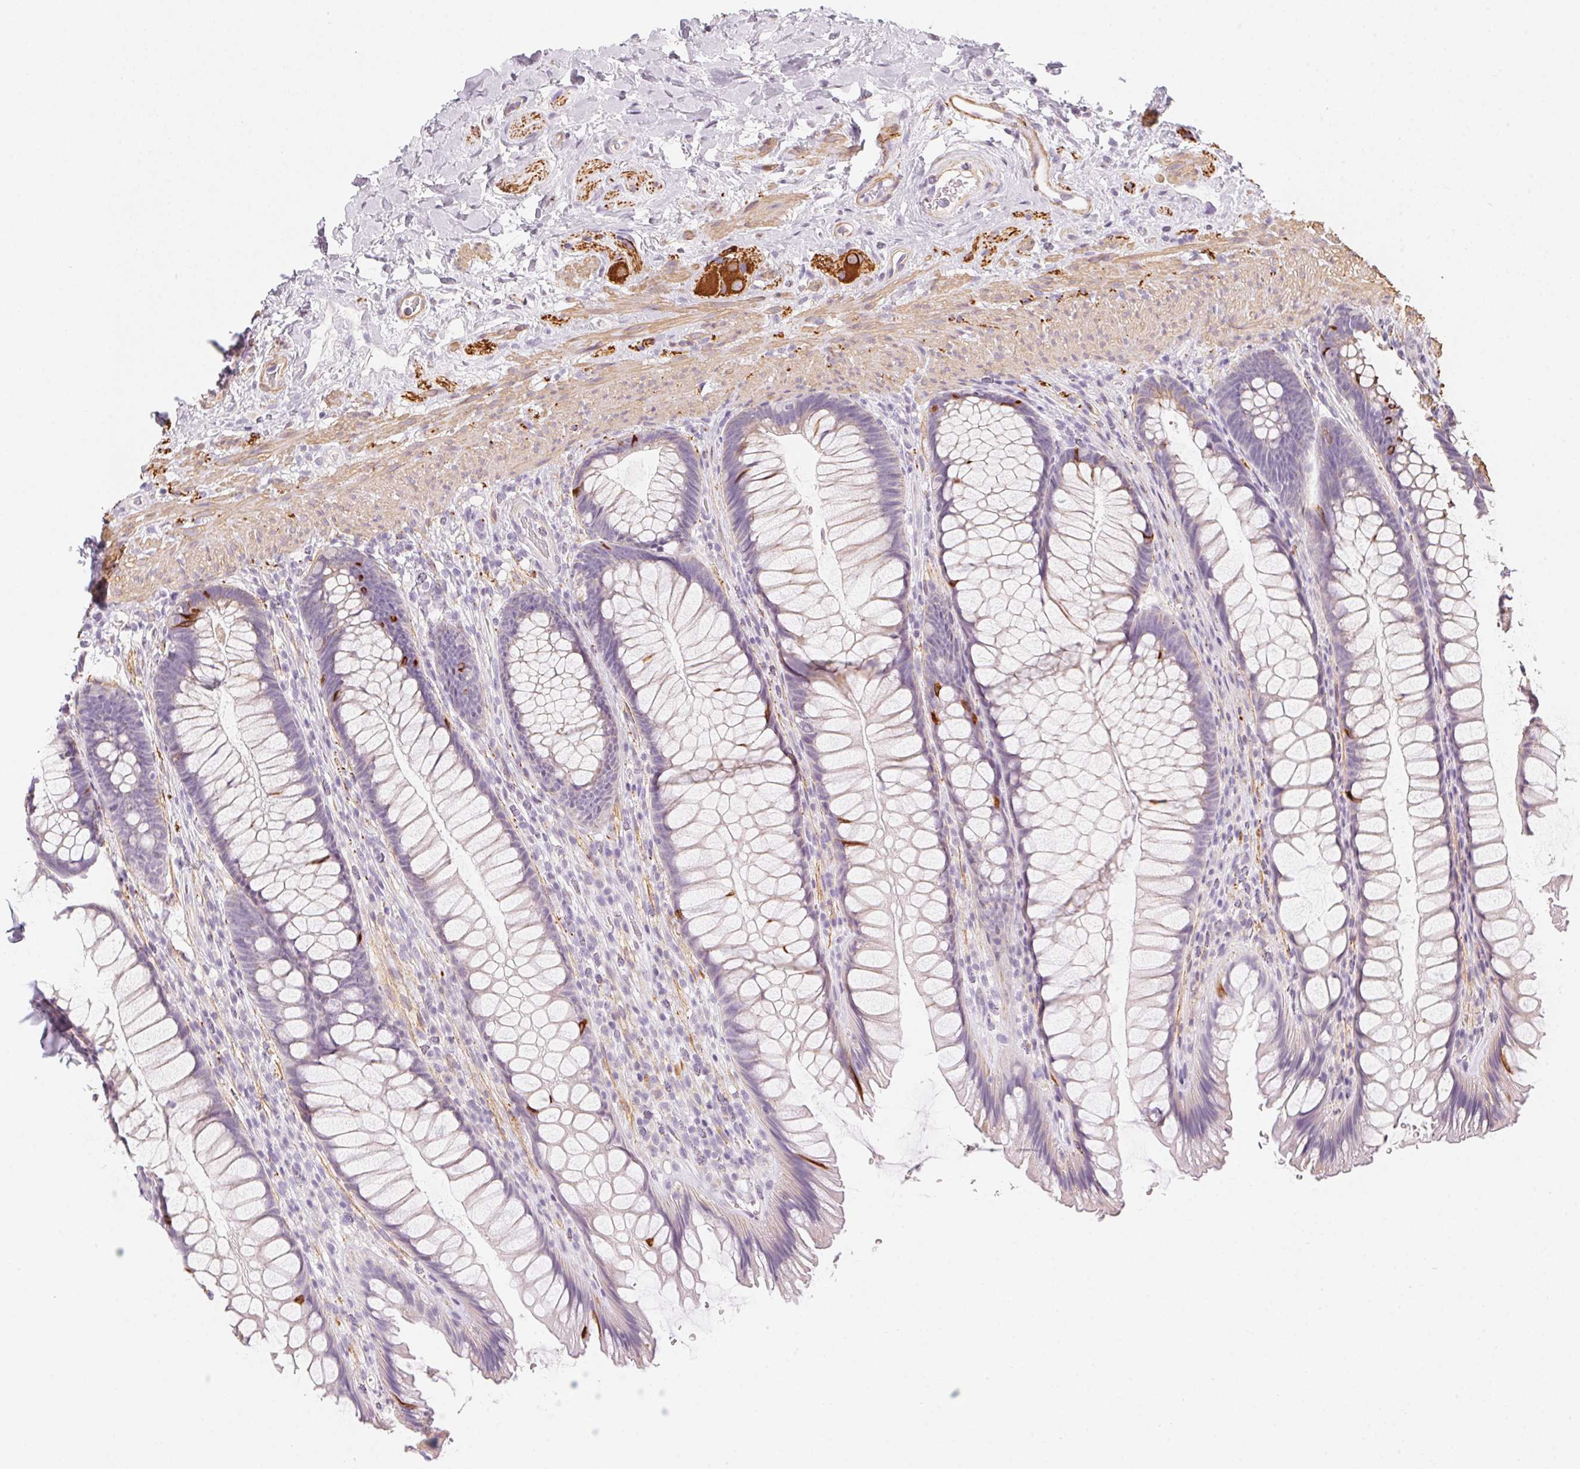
{"staining": {"intensity": "strong", "quantity": "<25%", "location": "cytoplasmic/membranous"}, "tissue": "rectum", "cell_type": "Glandular cells", "image_type": "normal", "snomed": [{"axis": "morphology", "description": "Normal tissue, NOS"}, {"axis": "topography", "description": "Rectum"}], "caption": "Immunohistochemistry histopathology image of unremarkable rectum stained for a protein (brown), which displays medium levels of strong cytoplasmic/membranous positivity in approximately <25% of glandular cells.", "gene": "PRPH", "patient": {"sex": "male", "age": 53}}